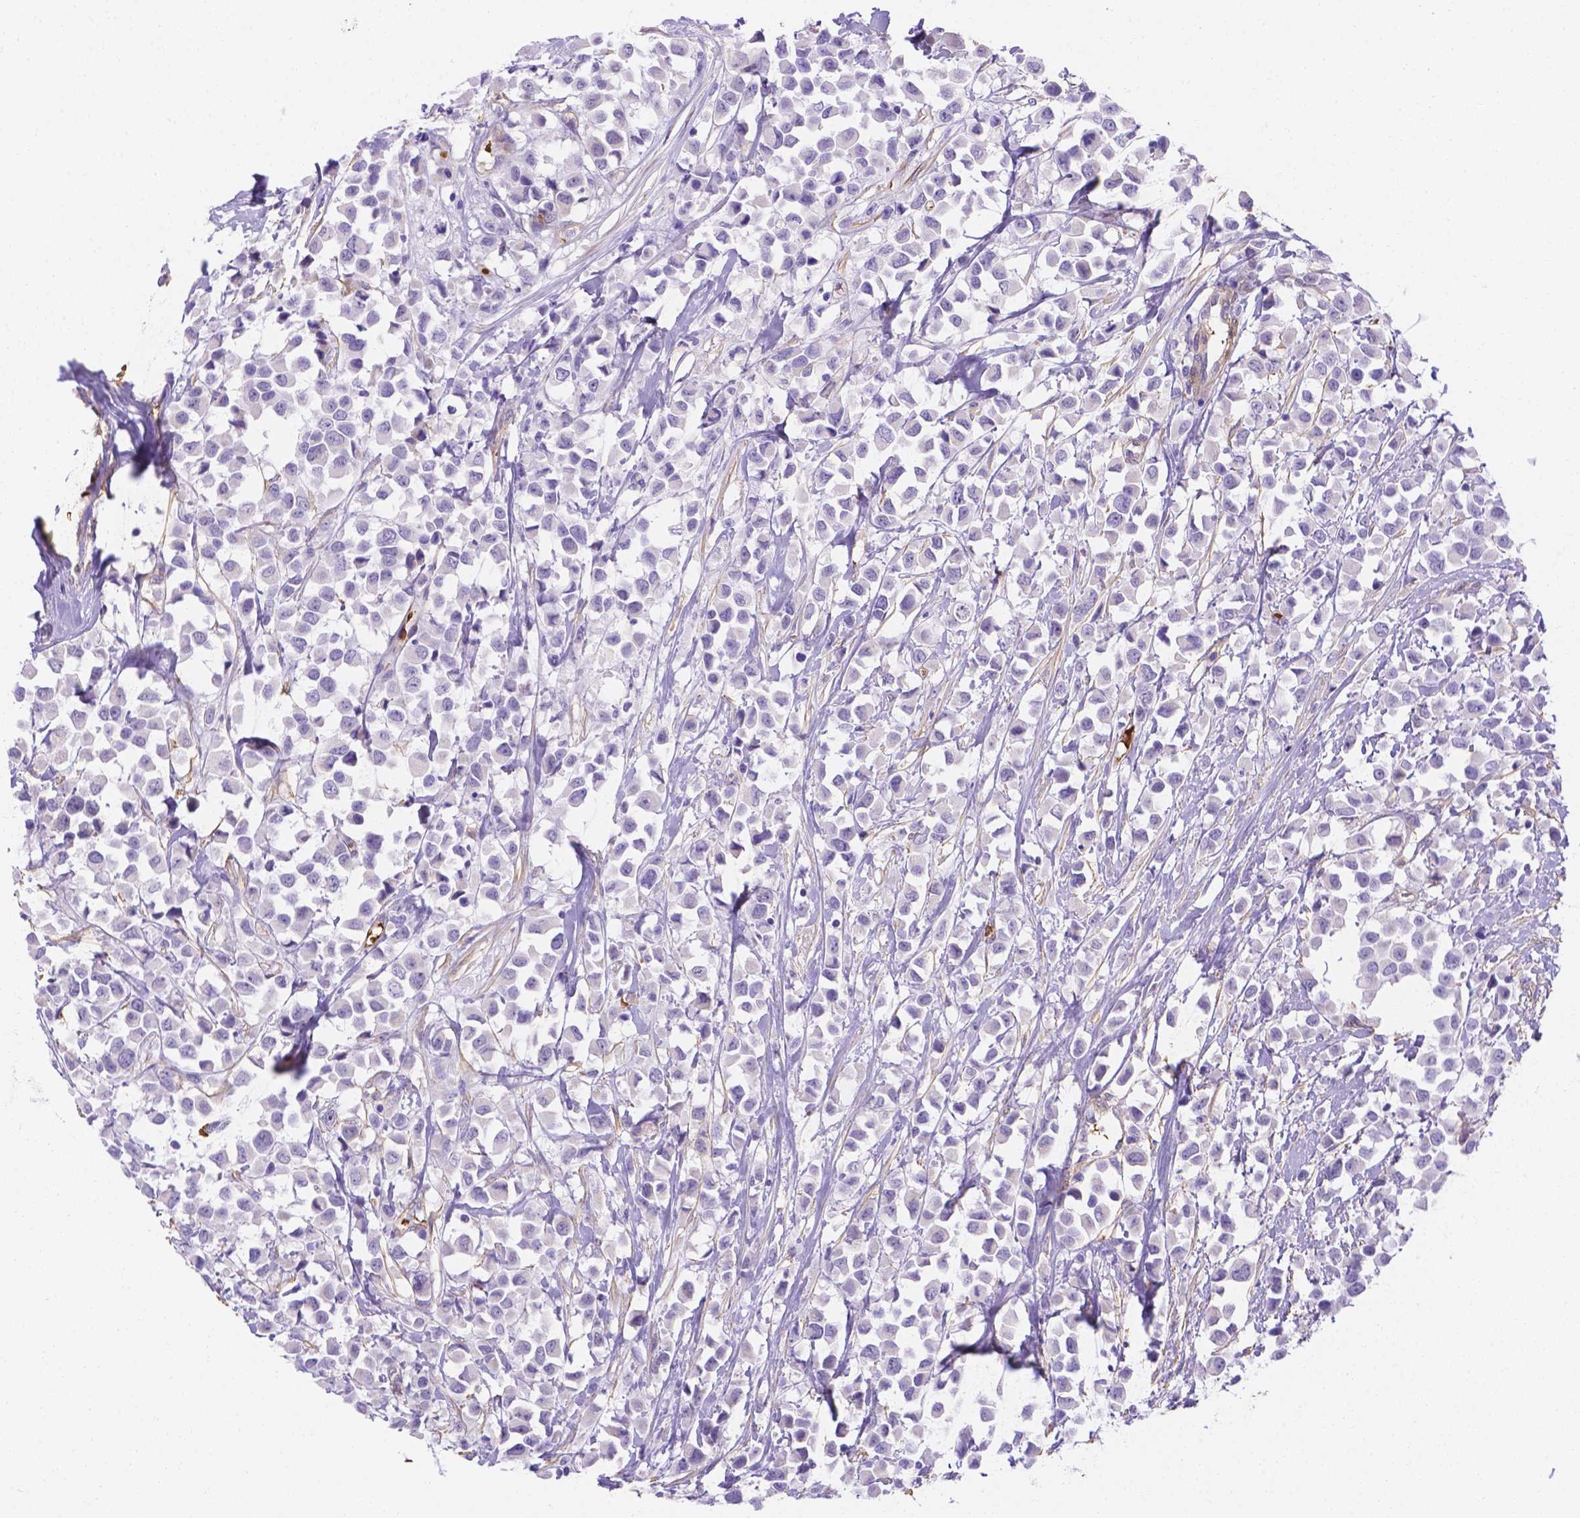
{"staining": {"intensity": "negative", "quantity": "none", "location": "none"}, "tissue": "breast cancer", "cell_type": "Tumor cells", "image_type": "cancer", "snomed": [{"axis": "morphology", "description": "Duct carcinoma"}, {"axis": "topography", "description": "Breast"}], "caption": "IHC micrograph of neoplastic tissue: human breast cancer stained with DAB shows no significant protein positivity in tumor cells.", "gene": "SLC40A1", "patient": {"sex": "female", "age": 61}}